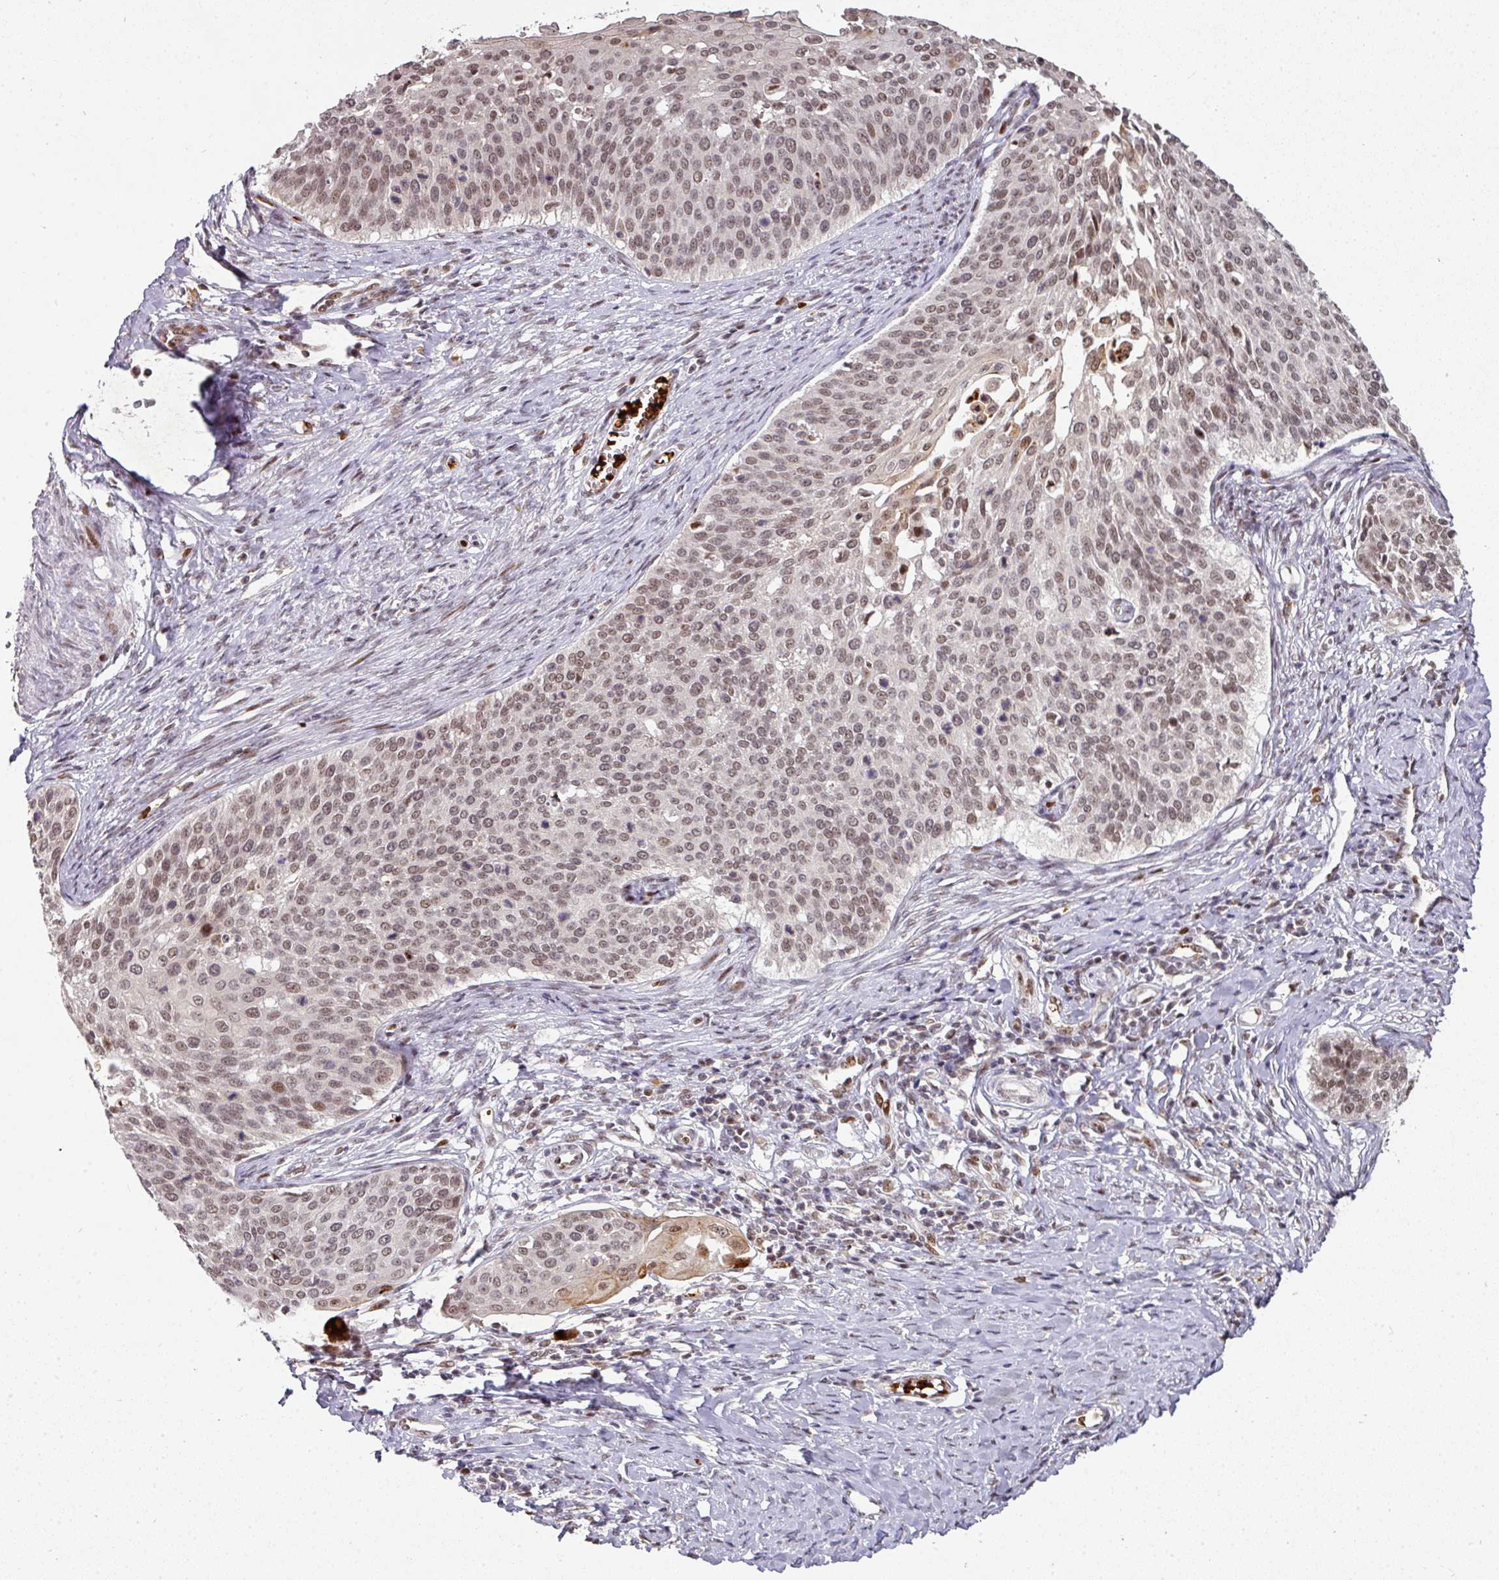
{"staining": {"intensity": "weak", "quantity": ">75%", "location": "nuclear"}, "tissue": "cervical cancer", "cell_type": "Tumor cells", "image_type": "cancer", "snomed": [{"axis": "morphology", "description": "Squamous cell carcinoma, NOS"}, {"axis": "topography", "description": "Cervix"}], "caption": "The image reveals immunohistochemical staining of cervical squamous cell carcinoma. There is weak nuclear staining is seen in about >75% of tumor cells. Nuclei are stained in blue.", "gene": "NEIL1", "patient": {"sex": "female", "age": 44}}